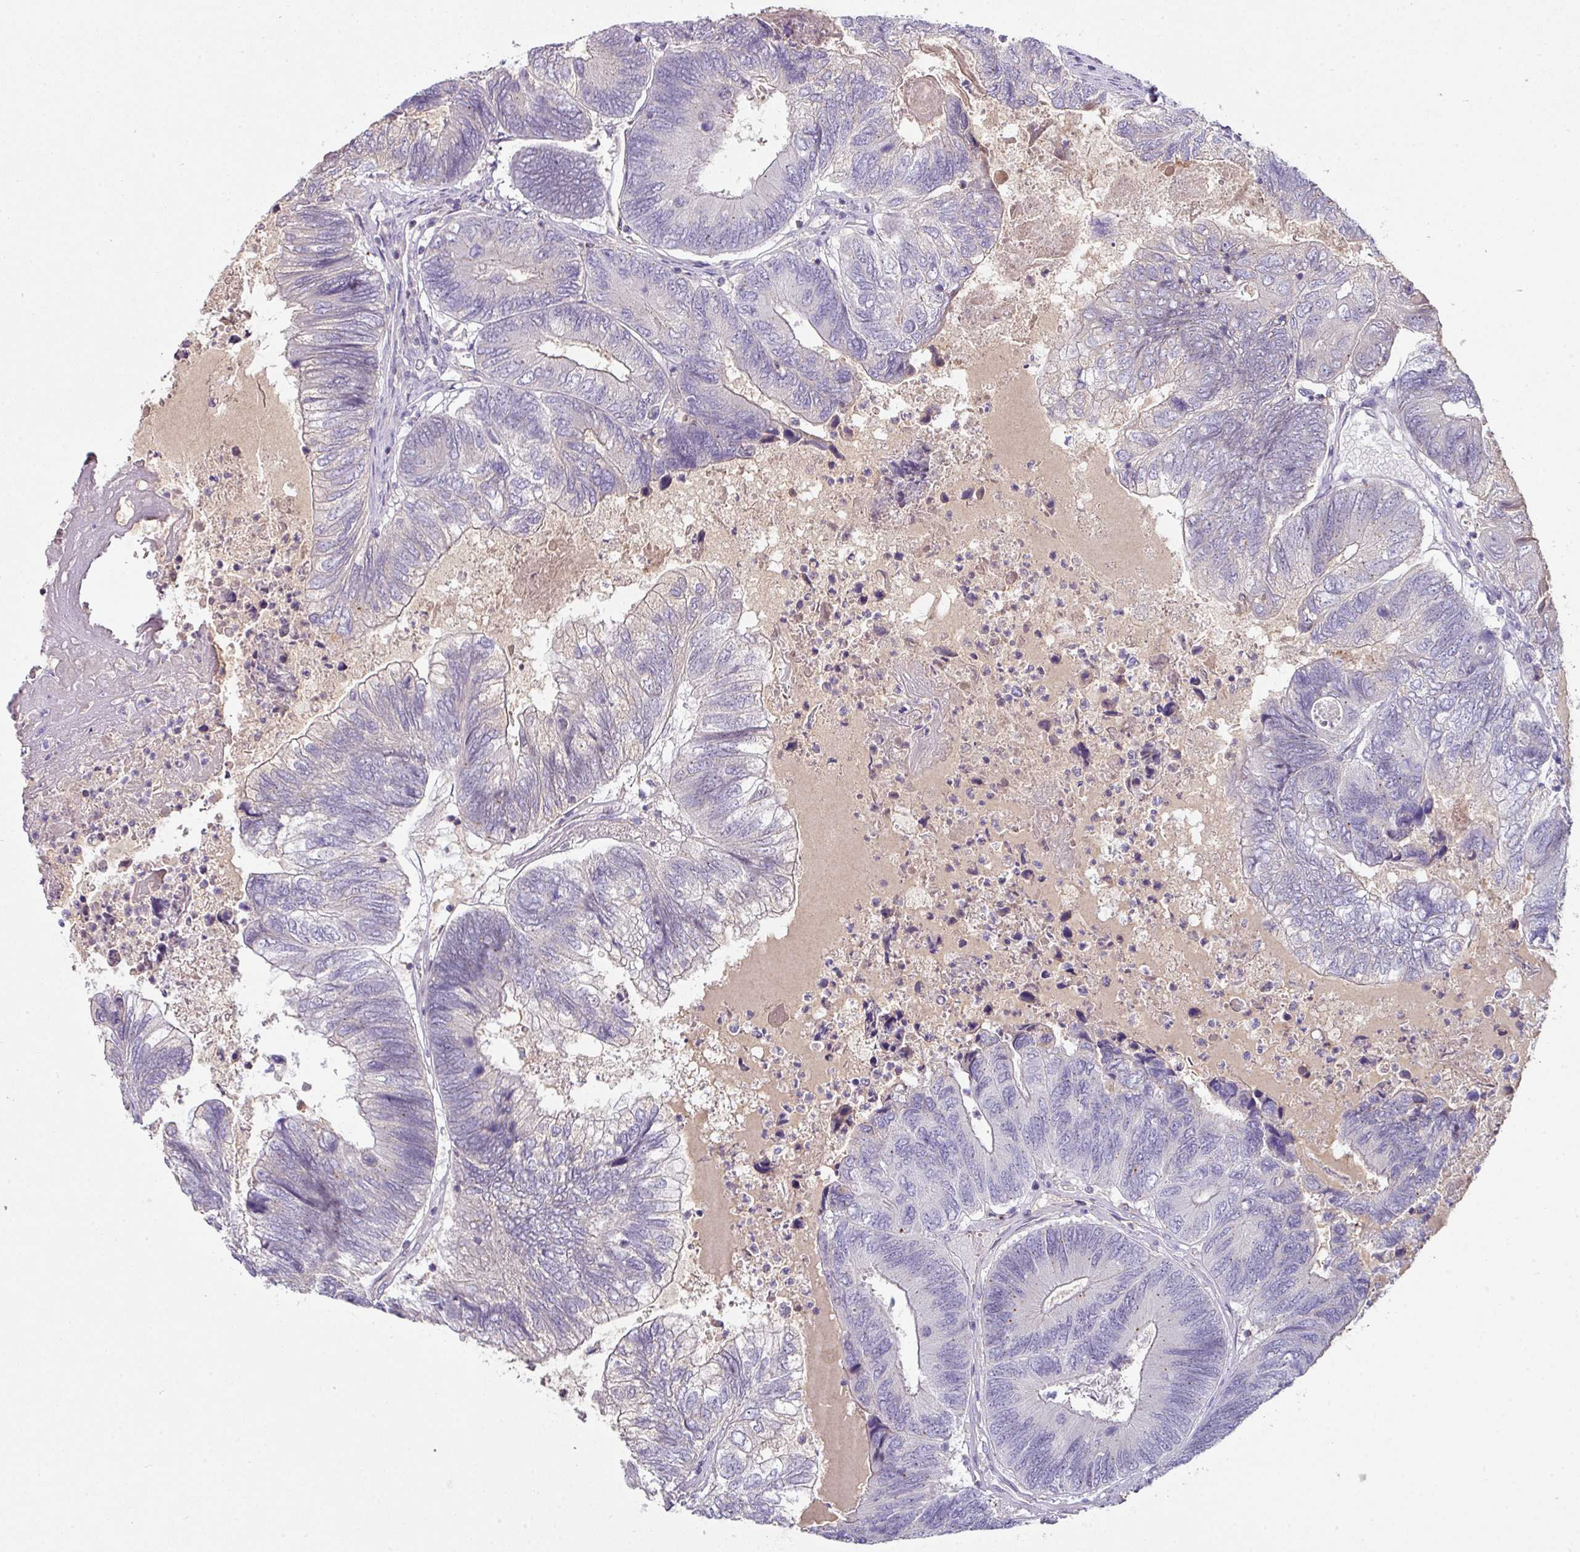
{"staining": {"intensity": "moderate", "quantity": "<25%", "location": "cytoplasmic/membranous"}, "tissue": "colorectal cancer", "cell_type": "Tumor cells", "image_type": "cancer", "snomed": [{"axis": "morphology", "description": "Adenocarcinoma, NOS"}, {"axis": "topography", "description": "Colon"}], "caption": "Moderate cytoplasmic/membranous protein expression is appreciated in approximately <25% of tumor cells in adenocarcinoma (colorectal). (DAB IHC with brightfield microscopy, high magnification).", "gene": "SLAMF6", "patient": {"sex": "female", "age": 67}}